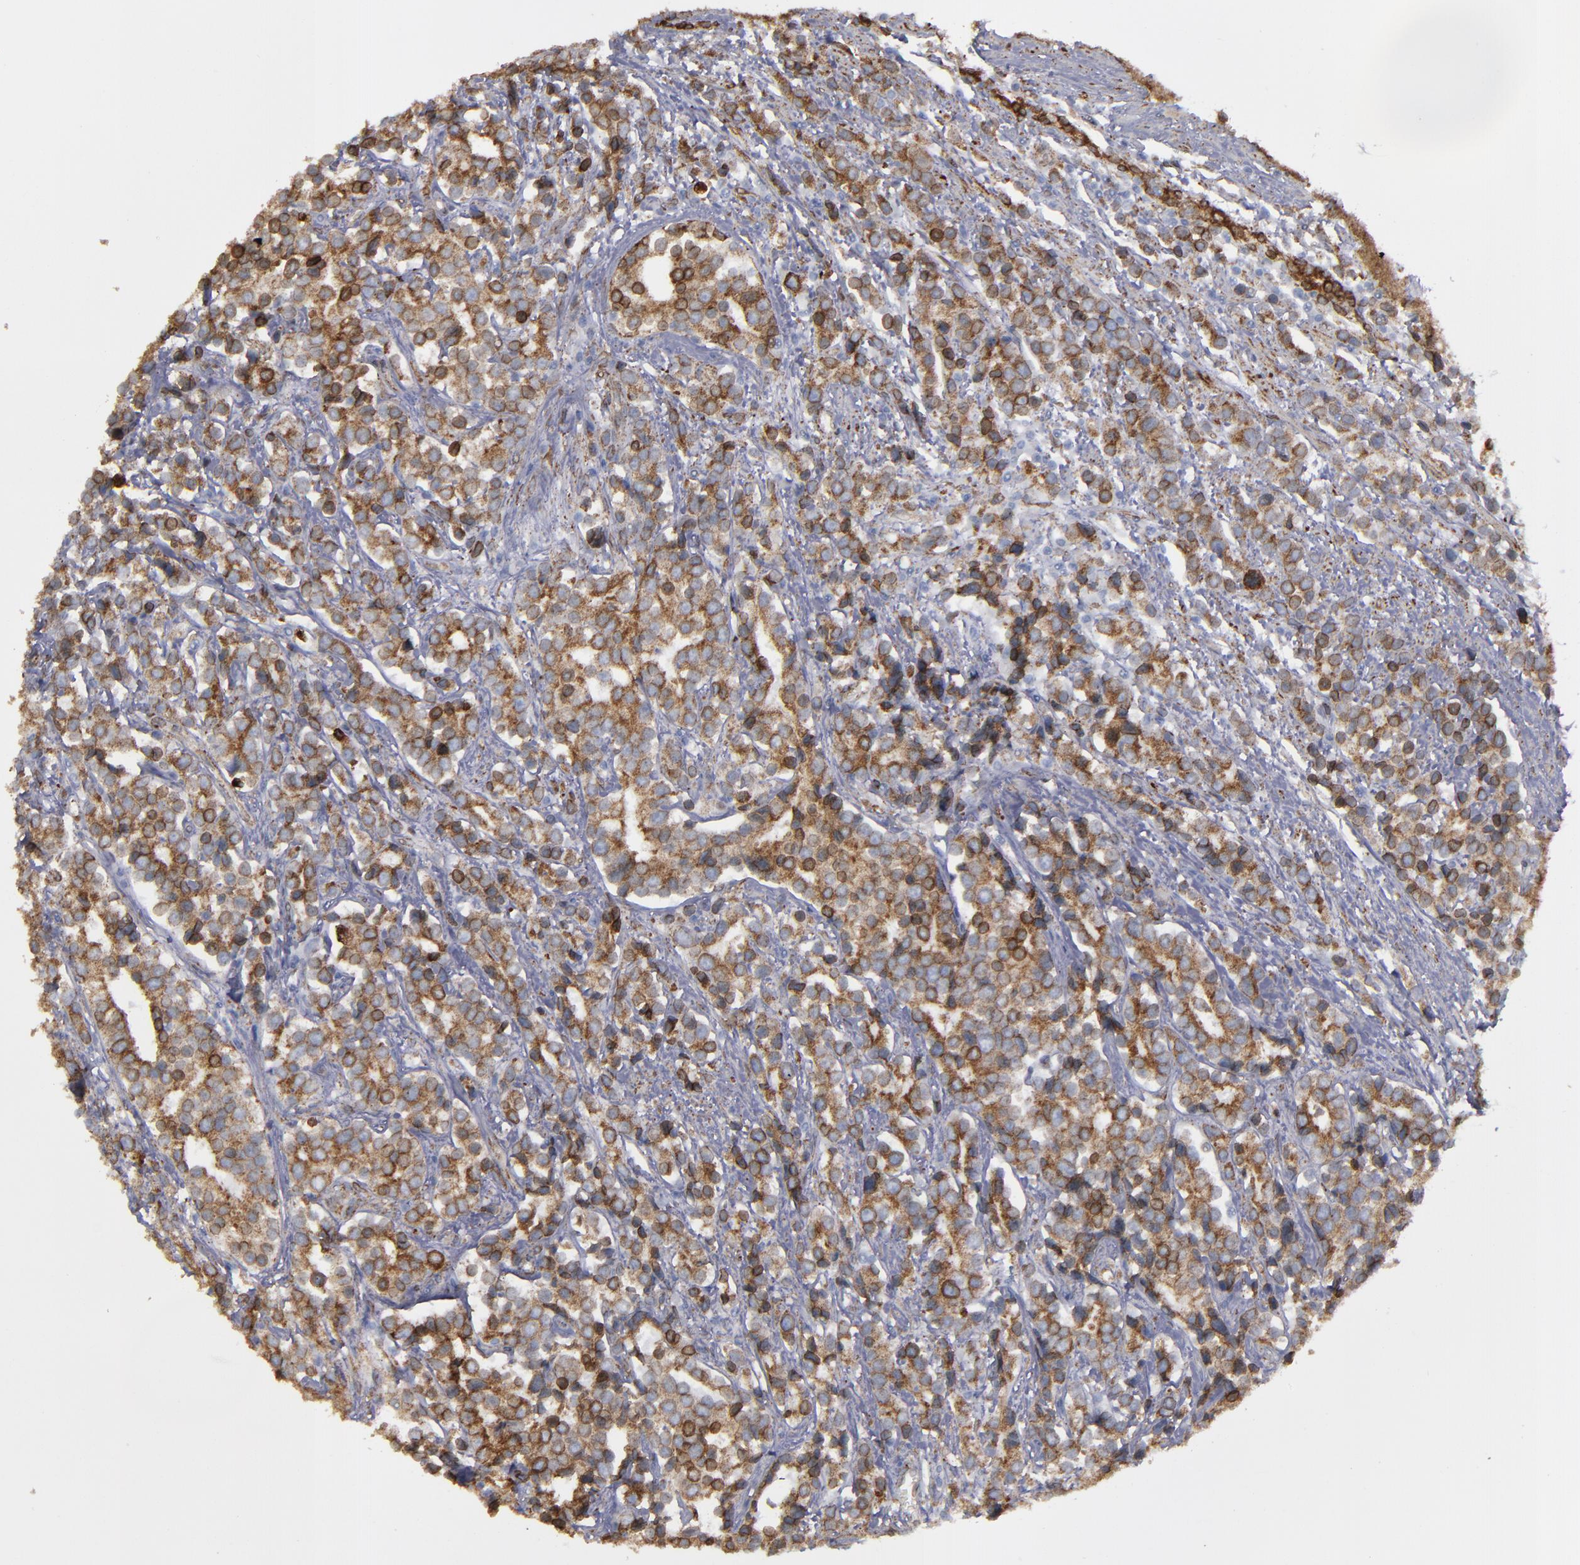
{"staining": {"intensity": "moderate", "quantity": ">75%", "location": "cytoplasmic/membranous"}, "tissue": "prostate cancer", "cell_type": "Tumor cells", "image_type": "cancer", "snomed": [{"axis": "morphology", "description": "Adenocarcinoma, High grade"}, {"axis": "topography", "description": "Prostate"}], "caption": "Prostate cancer (high-grade adenocarcinoma) stained for a protein (brown) reveals moderate cytoplasmic/membranous positive positivity in about >75% of tumor cells.", "gene": "ERLIN2", "patient": {"sex": "male", "age": 71}}